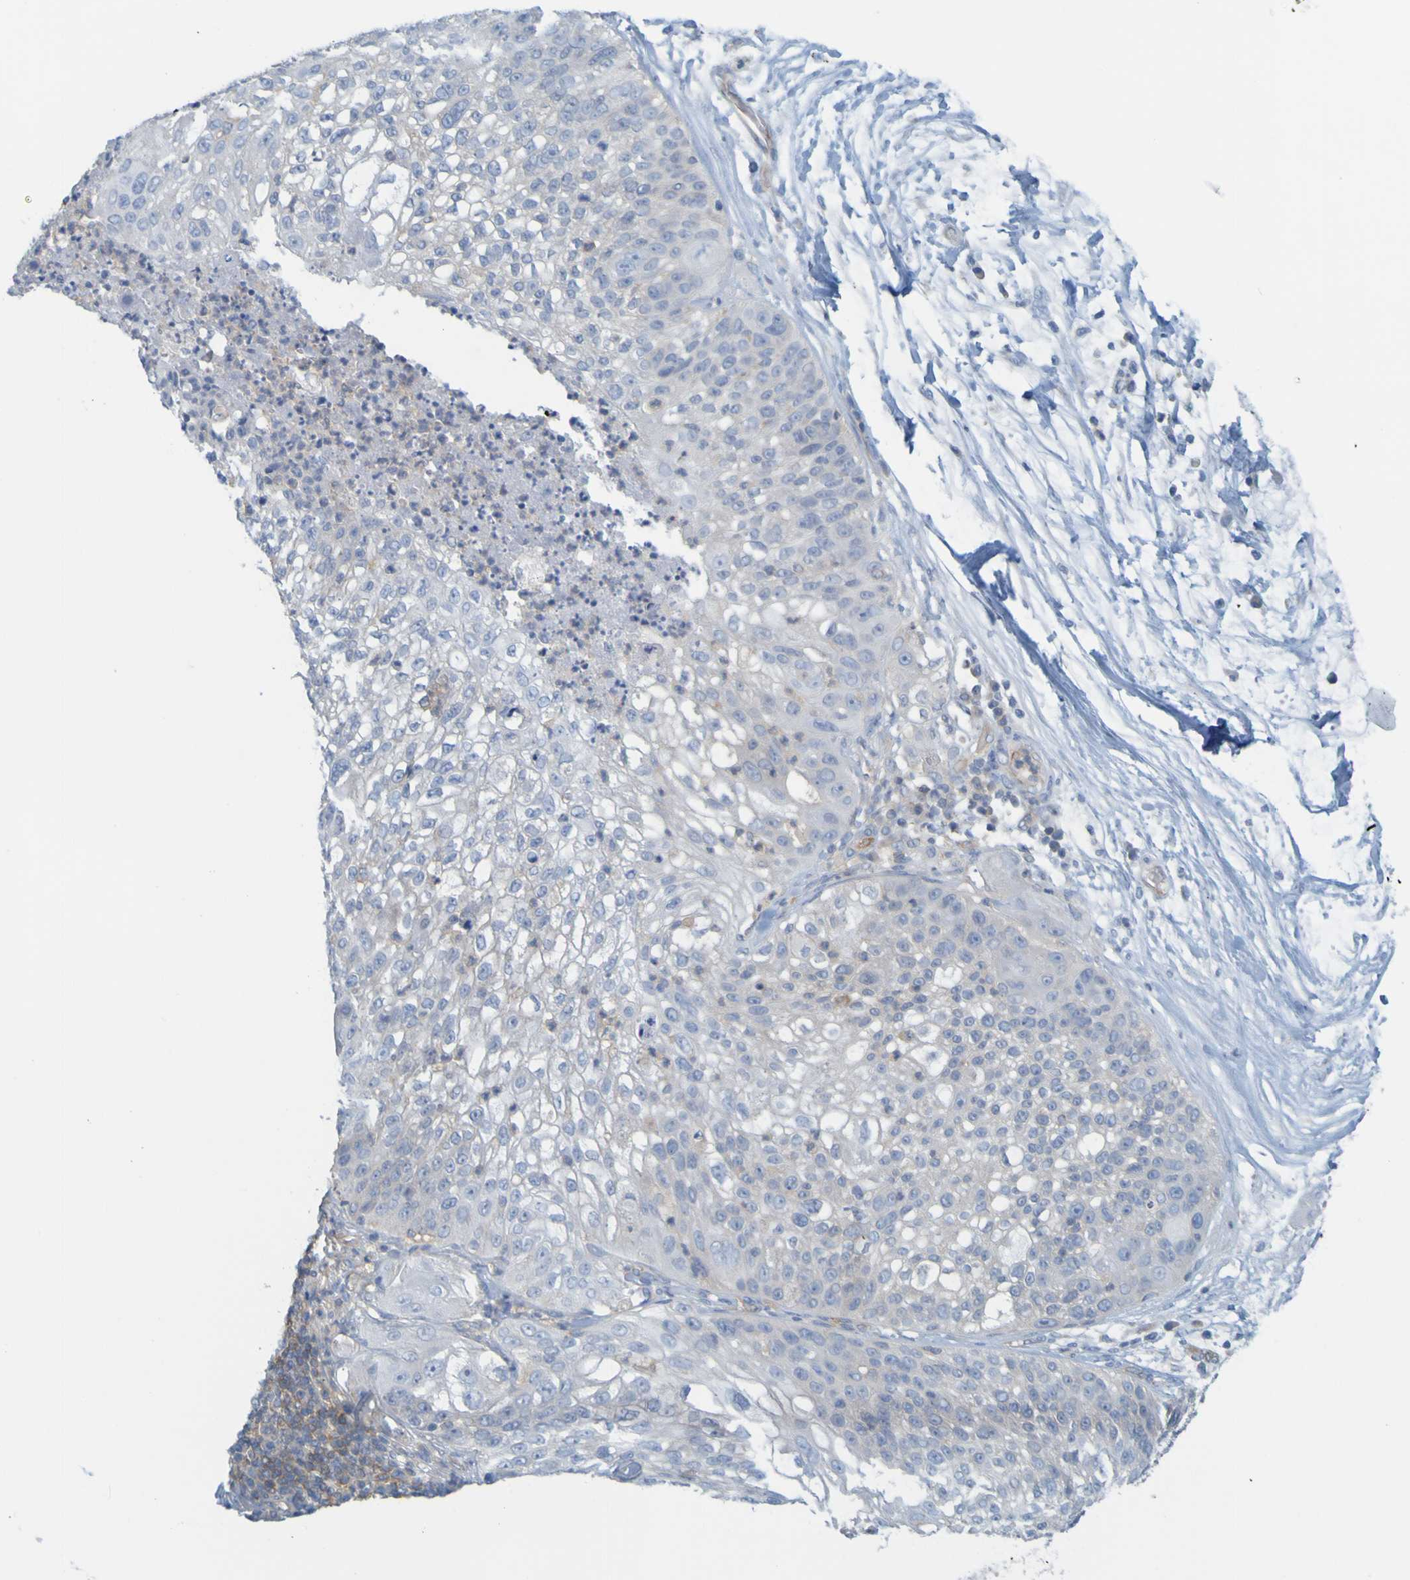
{"staining": {"intensity": "negative", "quantity": "none", "location": "none"}, "tissue": "lung cancer", "cell_type": "Tumor cells", "image_type": "cancer", "snomed": [{"axis": "morphology", "description": "Inflammation, NOS"}, {"axis": "morphology", "description": "Squamous cell carcinoma, NOS"}, {"axis": "topography", "description": "Lymph node"}, {"axis": "topography", "description": "Soft tissue"}, {"axis": "topography", "description": "Lung"}], "caption": "A photomicrograph of lung cancer stained for a protein exhibits no brown staining in tumor cells.", "gene": "APPL1", "patient": {"sex": "male", "age": 66}}